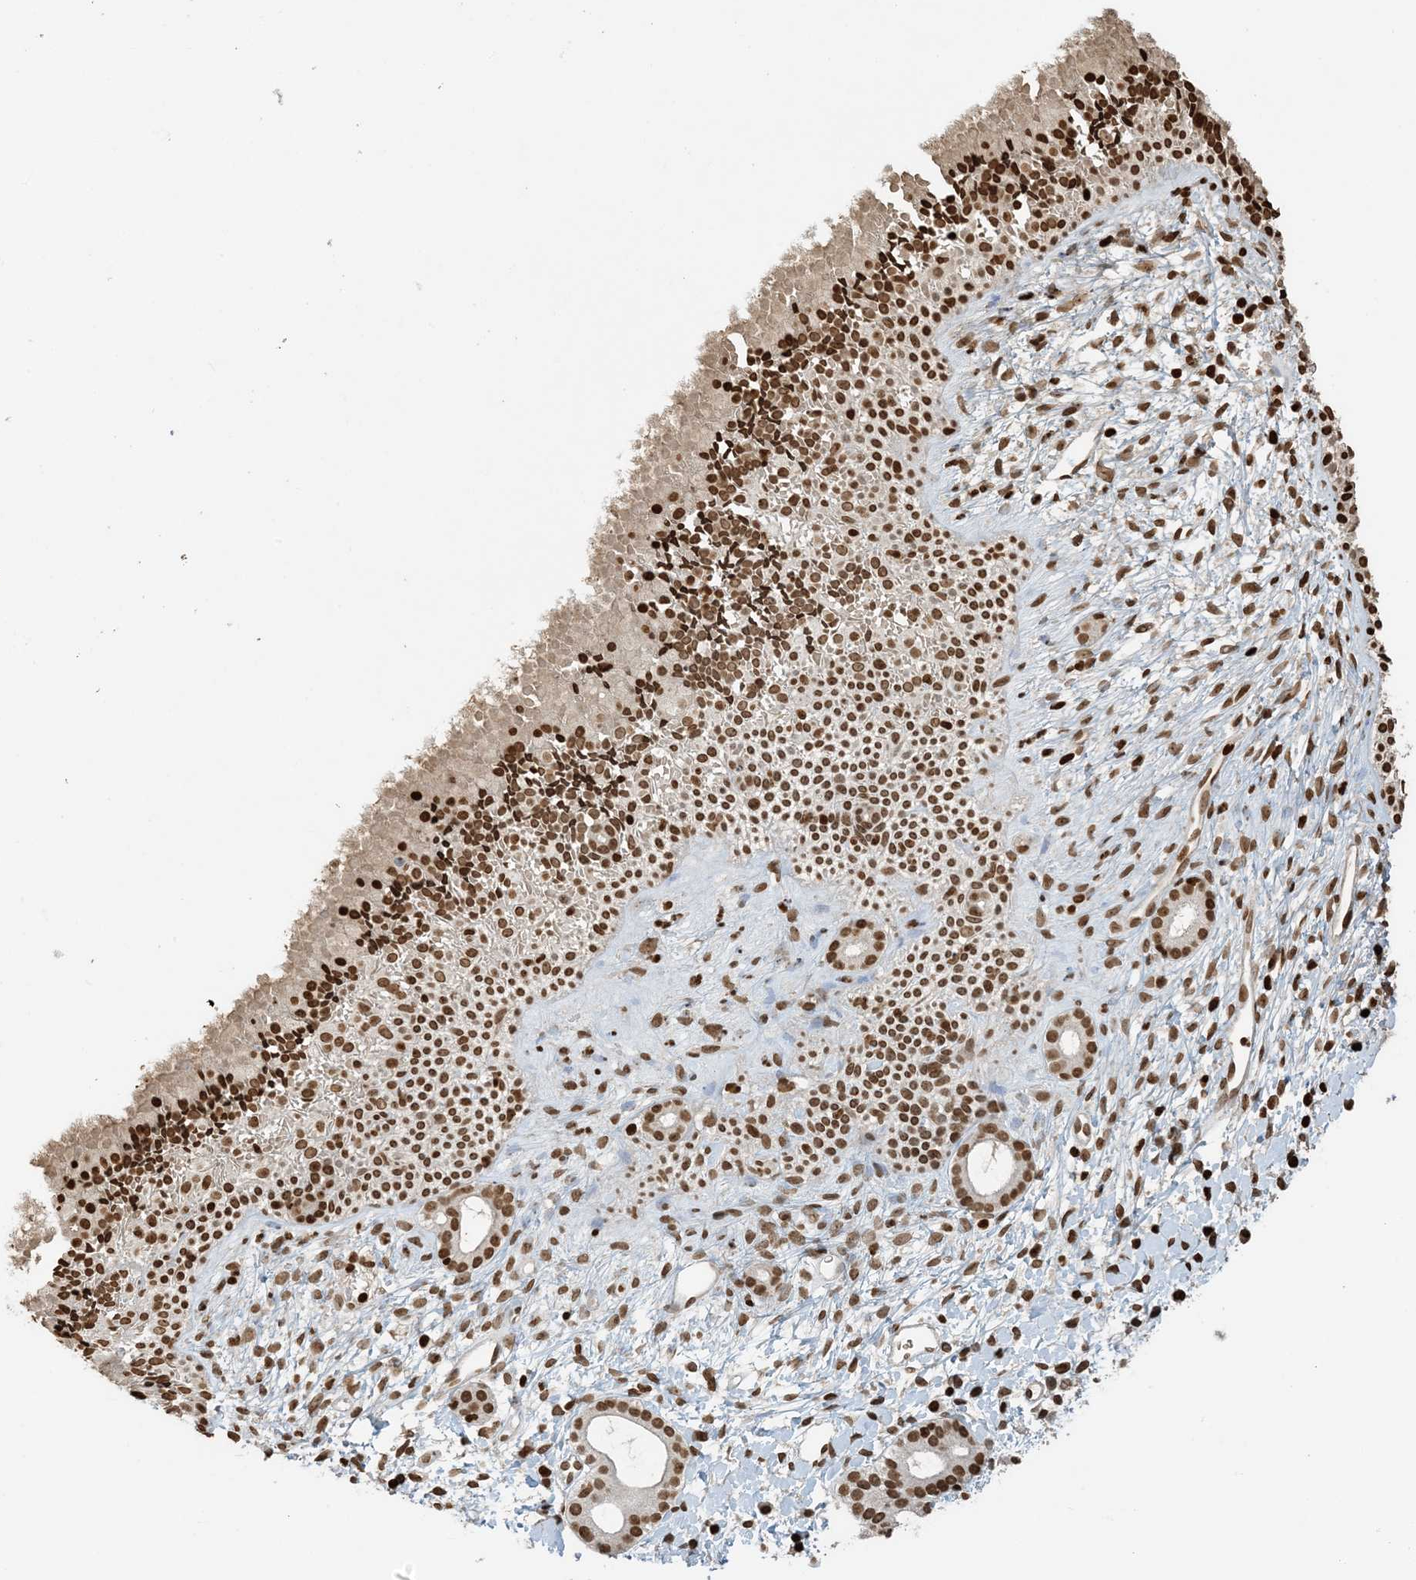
{"staining": {"intensity": "strong", "quantity": ">75%", "location": "nuclear"}, "tissue": "nasopharynx", "cell_type": "Respiratory epithelial cells", "image_type": "normal", "snomed": [{"axis": "morphology", "description": "Normal tissue, NOS"}, {"axis": "topography", "description": "Nasopharynx"}], "caption": "Nasopharynx stained for a protein shows strong nuclear positivity in respiratory epithelial cells. The staining was performed using DAB, with brown indicating positive protein expression. Nuclei are stained blue with hematoxylin.", "gene": "H3", "patient": {"sex": "male", "age": 22}}